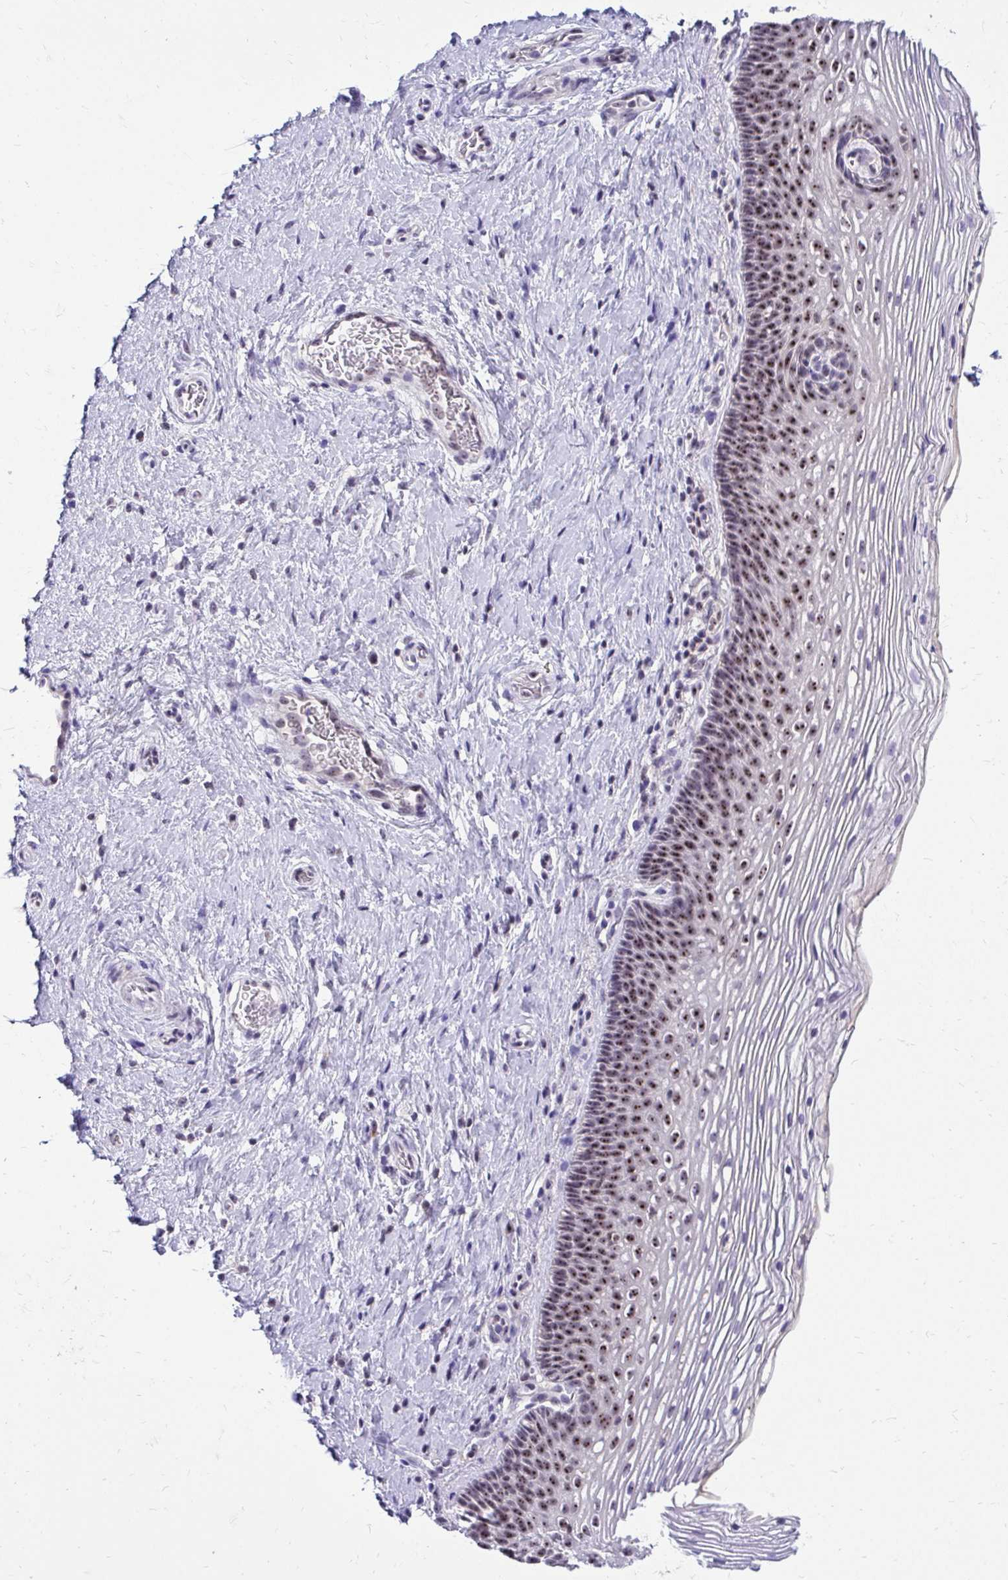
{"staining": {"intensity": "weak", "quantity": "25%-75%", "location": "nuclear"}, "tissue": "cervix", "cell_type": "Glandular cells", "image_type": "normal", "snomed": [{"axis": "morphology", "description": "Normal tissue, NOS"}, {"axis": "topography", "description": "Cervix"}], "caption": "Immunohistochemistry (DAB (3,3'-diaminobenzidine)) staining of normal human cervix exhibits weak nuclear protein staining in approximately 25%-75% of glandular cells.", "gene": "NIFK", "patient": {"sex": "female", "age": 34}}